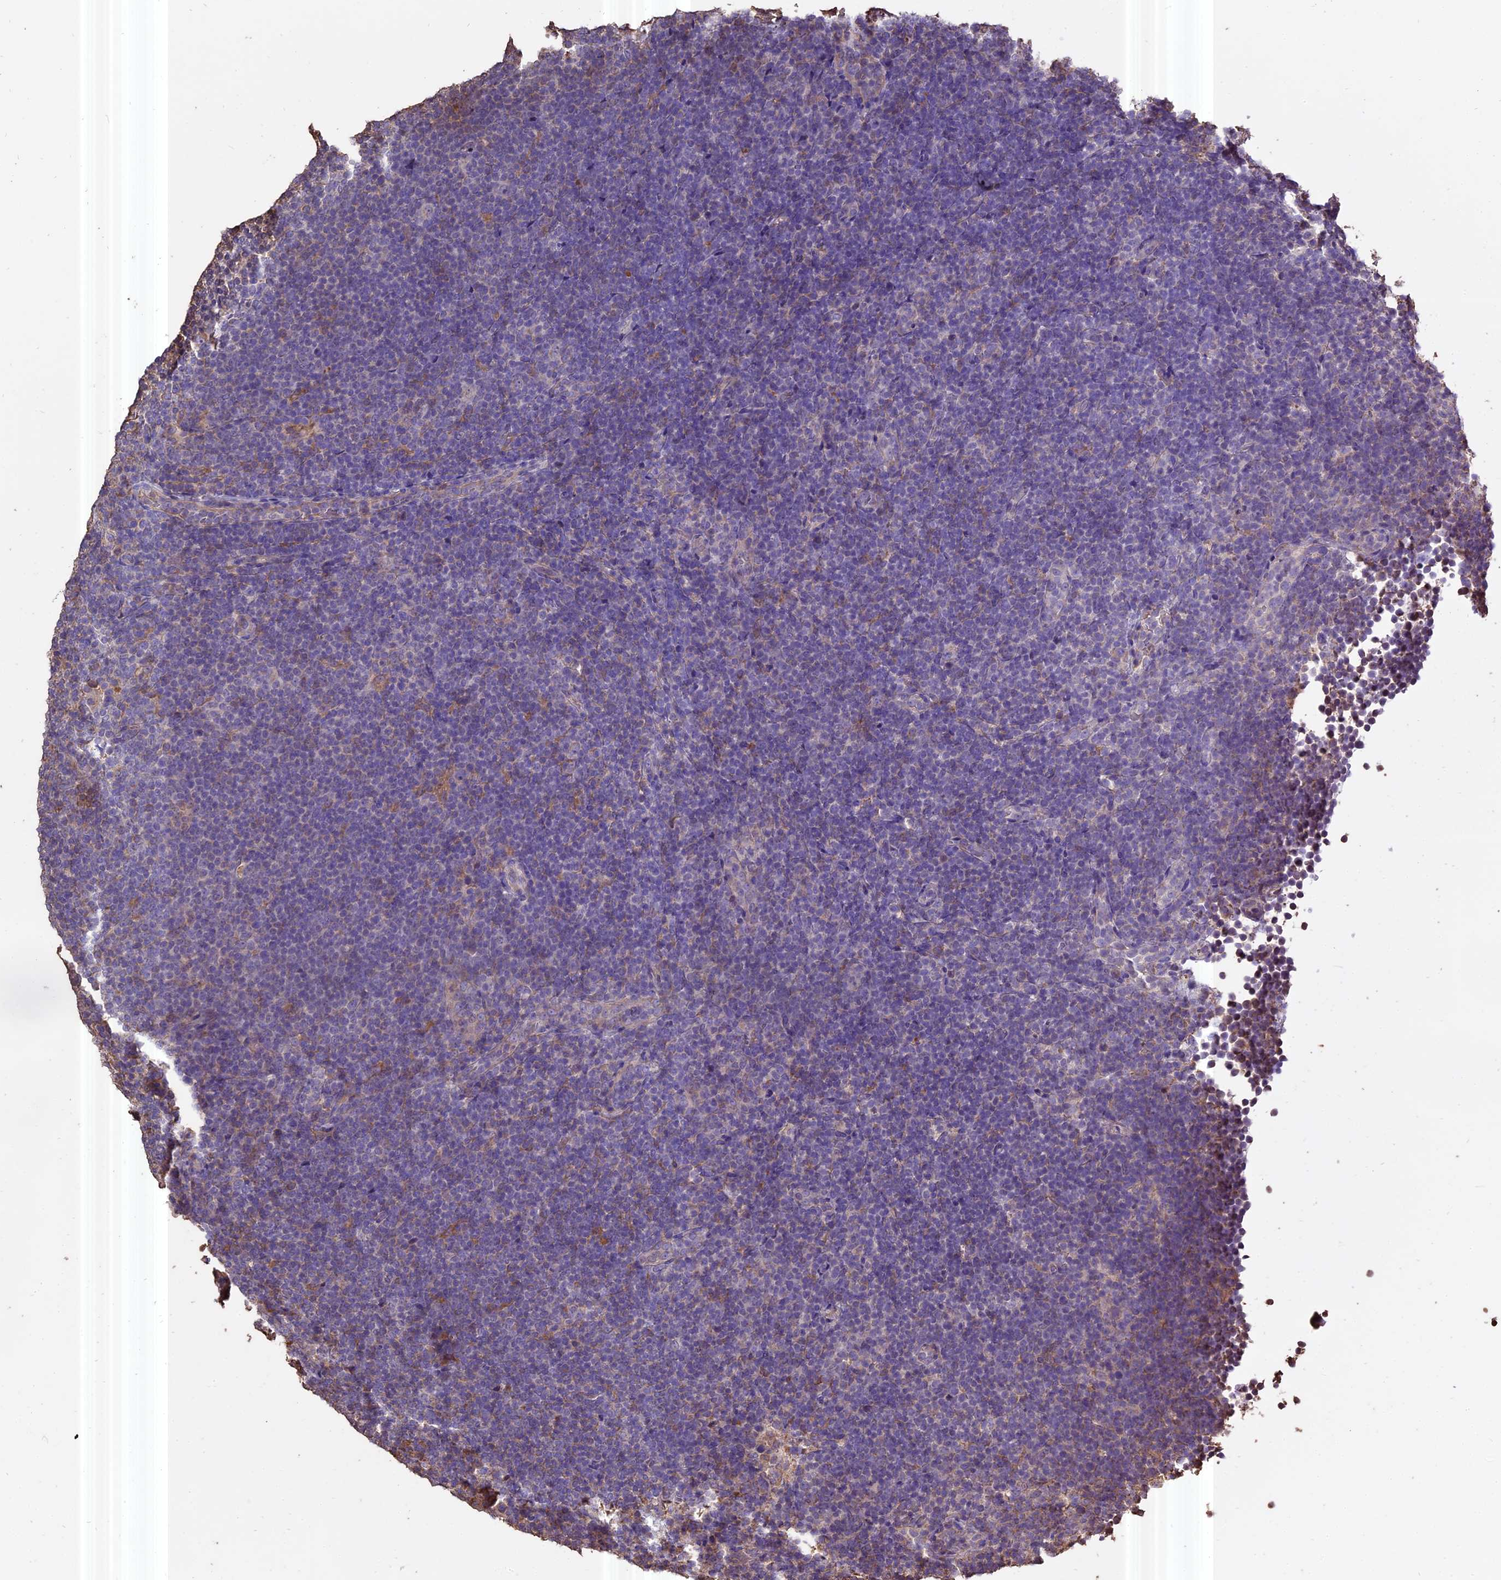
{"staining": {"intensity": "negative", "quantity": "none", "location": "none"}, "tissue": "lymphoma", "cell_type": "Tumor cells", "image_type": "cancer", "snomed": [{"axis": "morphology", "description": "Hodgkin's disease, NOS"}, {"axis": "topography", "description": "Lymph node"}], "caption": "Immunohistochemistry (IHC) histopathology image of neoplastic tissue: human lymphoma stained with DAB demonstrates no significant protein staining in tumor cells. Brightfield microscopy of immunohistochemistry stained with DAB (brown) and hematoxylin (blue), captured at high magnification.", "gene": "PGPEP1L", "patient": {"sex": "female", "age": 57}}